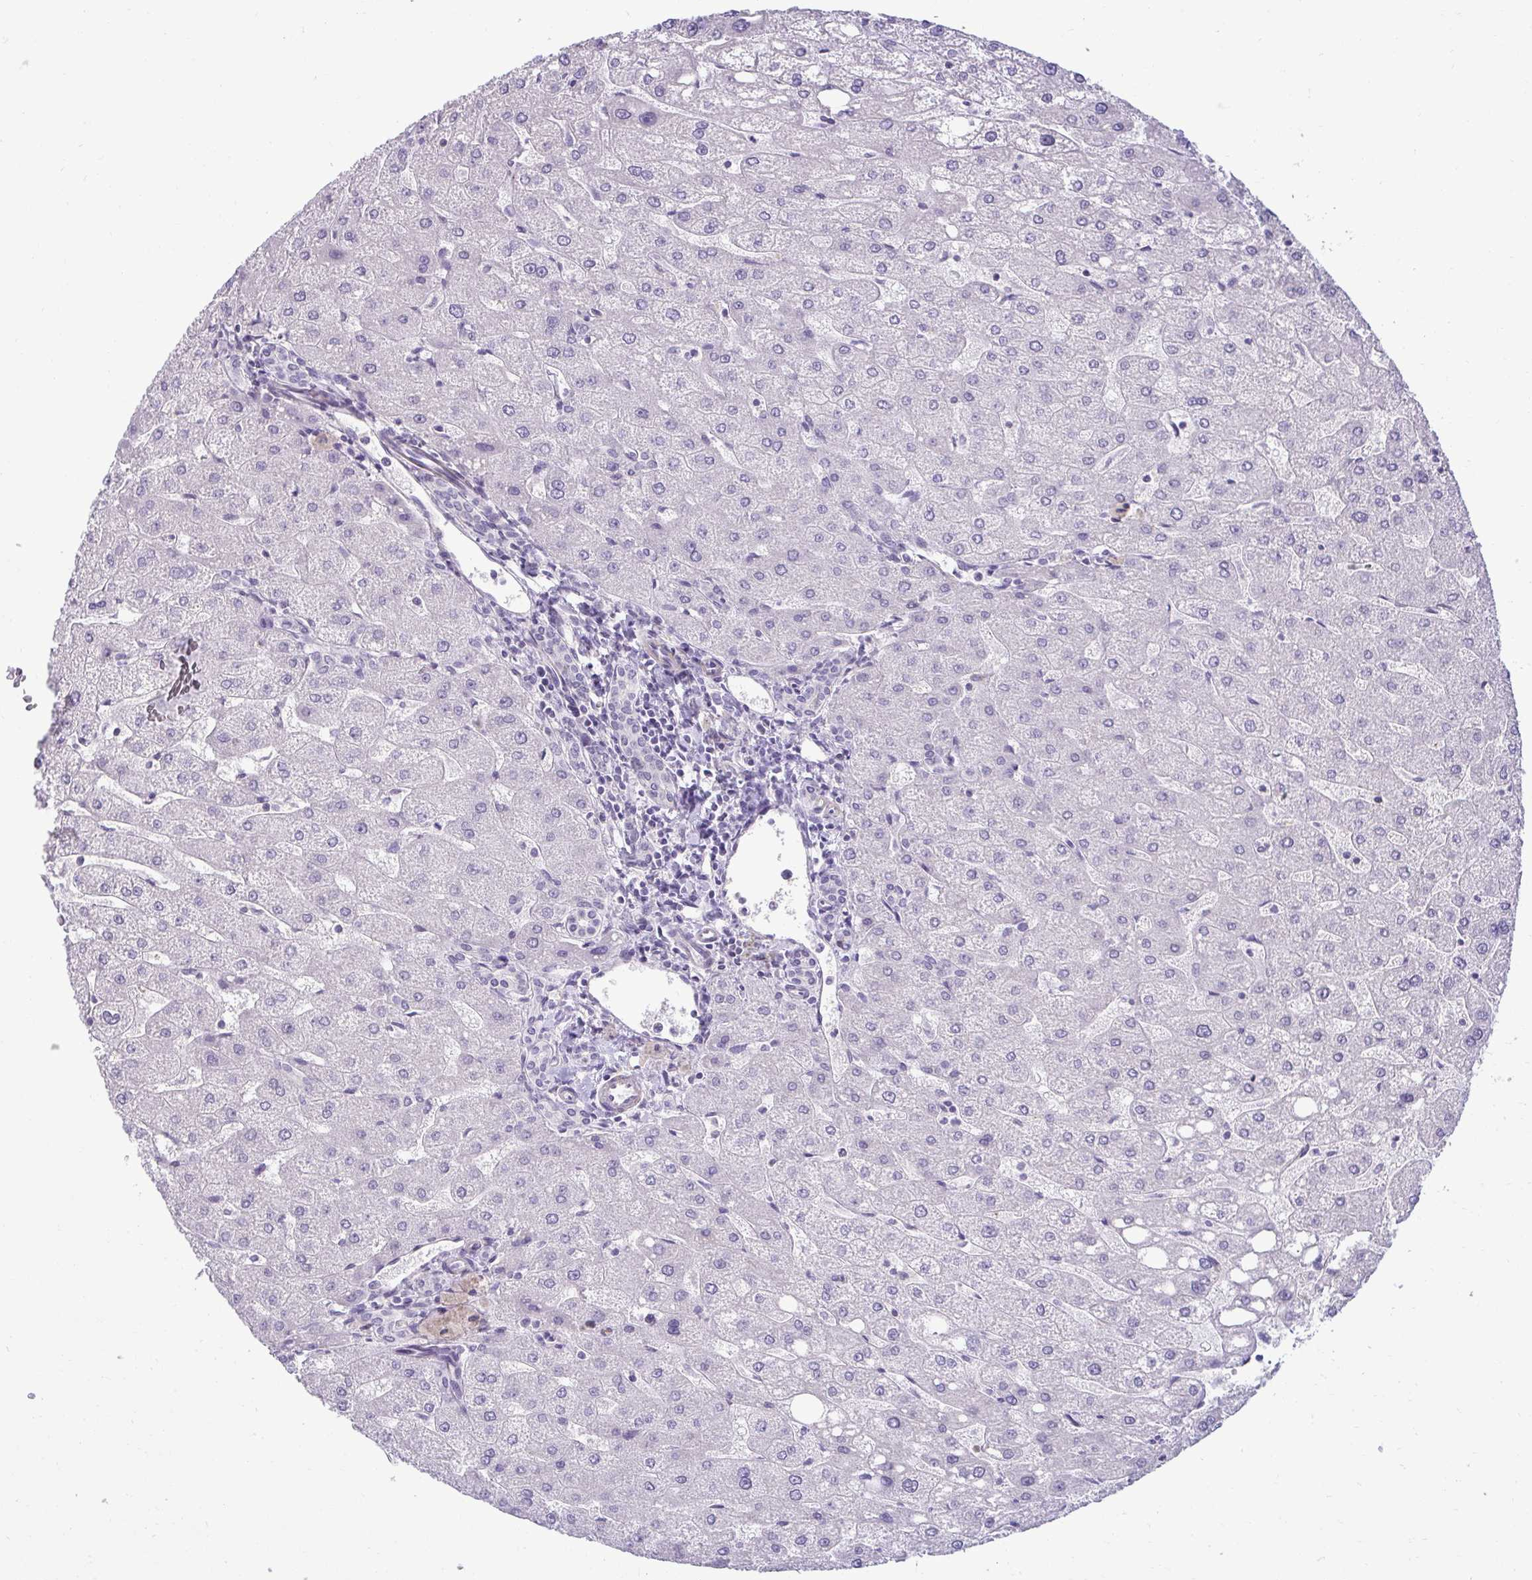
{"staining": {"intensity": "negative", "quantity": "none", "location": "none"}, "tissue": "liver", "cell_type": "Cholangiocytes", "image_type": "normal", "snomed": [{"axis": "morphology", "description": "Normal tissue, NOS"}, {"axis": "topography", "description": "Liver"}], "caption": "An immunohistochemistry (IHC) photomicrograph of benign liver is shown. There is no staining in cholangiocytes of liver.", "gene": "SLC30A3", "patient": {"sex": "male", "age": 67}}